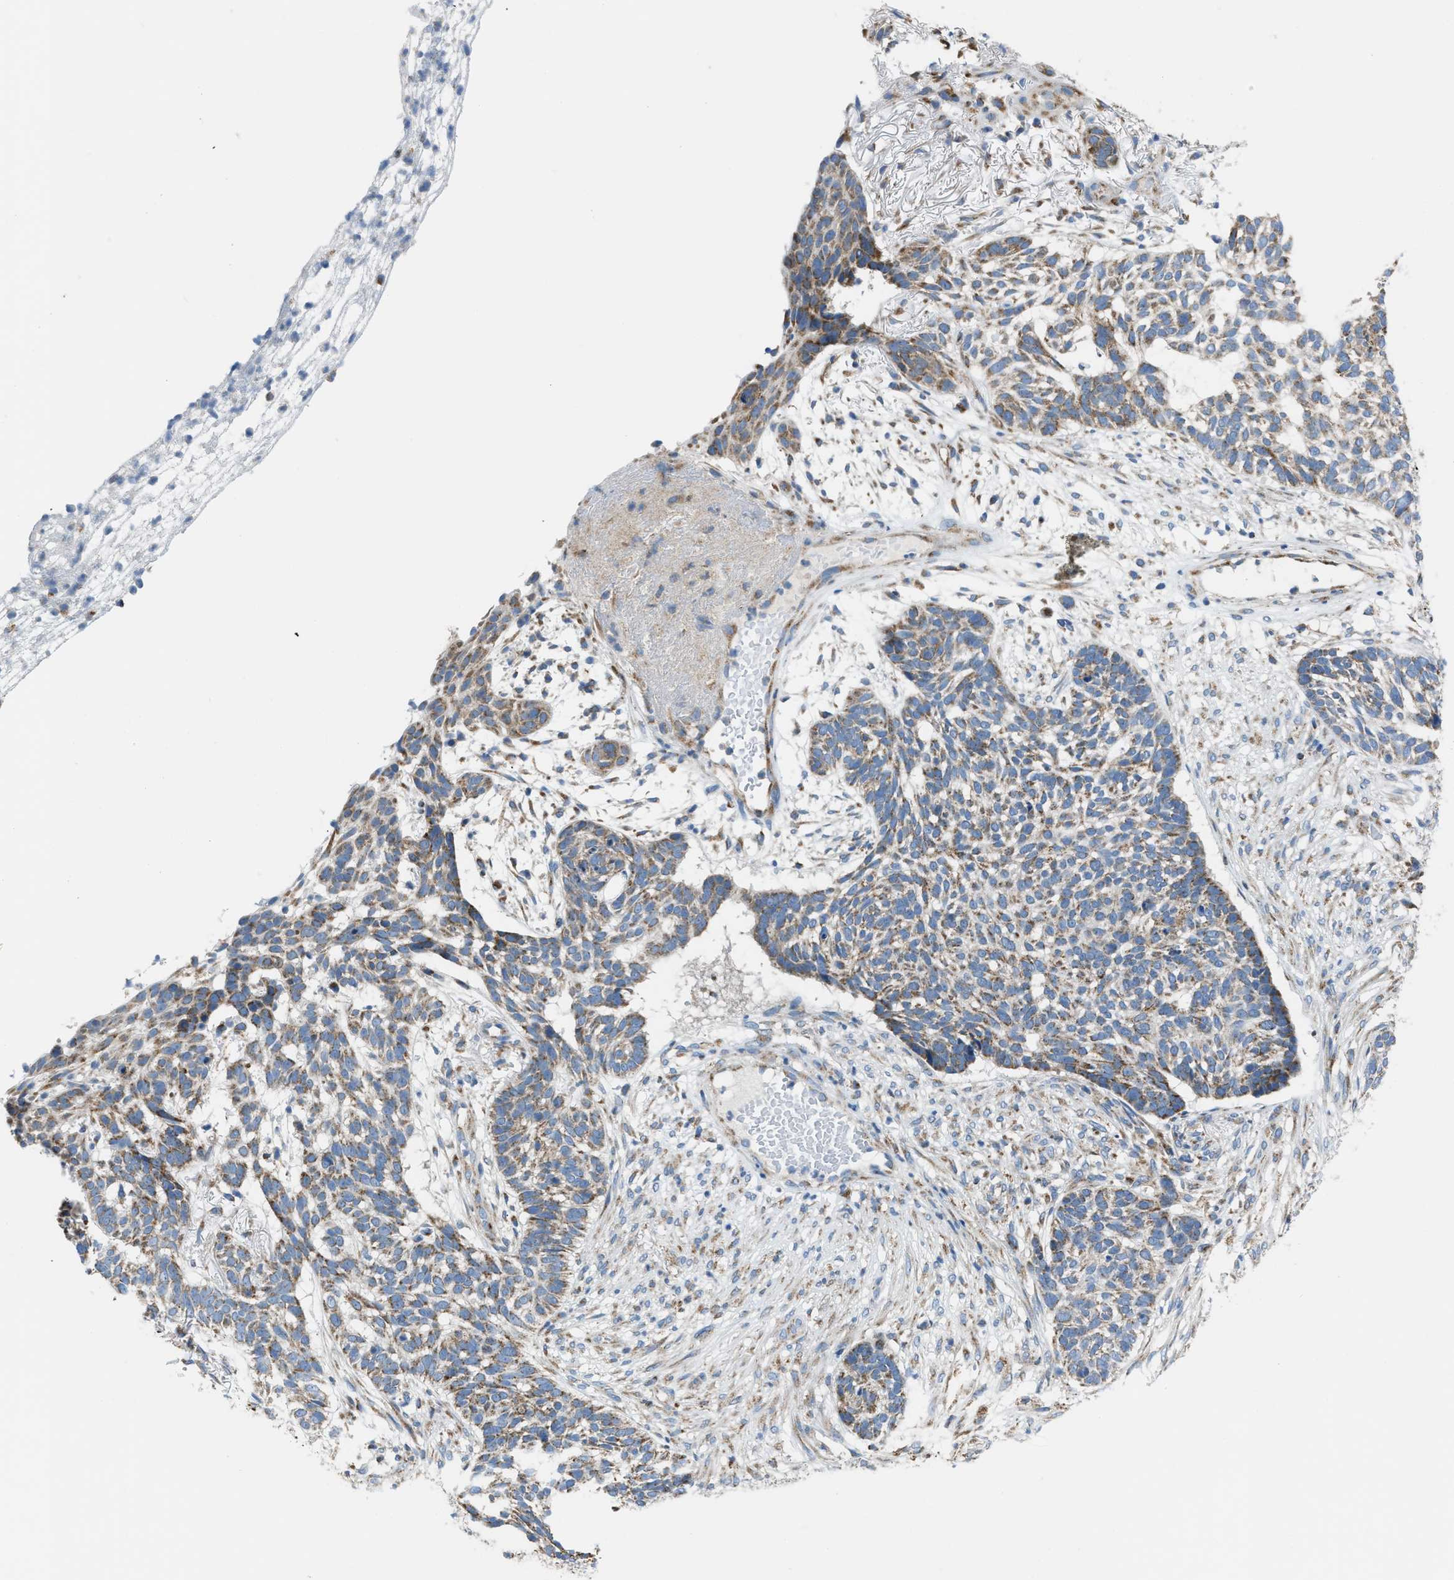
{"staining": {"intensity": "moderate", "quantity": "25%-75%", "location": "cytoplasmic/membranous"}, "tissue": "skin cancer", "cell_type": "Tumor cells", "image_type": "cancer", "snomed": [{"axis": "morphology", "description": "Basal cell carcinoma"}, {"axis": "topography", "description": "Skin"}], "caption": "A photomicrograph showing moderate cytoplasmic/membranous positivity in approximately 25%-75% of tumor cells in skin cancer (basal cell carcinoma), as visualized by brown immunohistochemical staining.", "gene": "ETFB", "patient": {"sex": "male", "age": 85}}